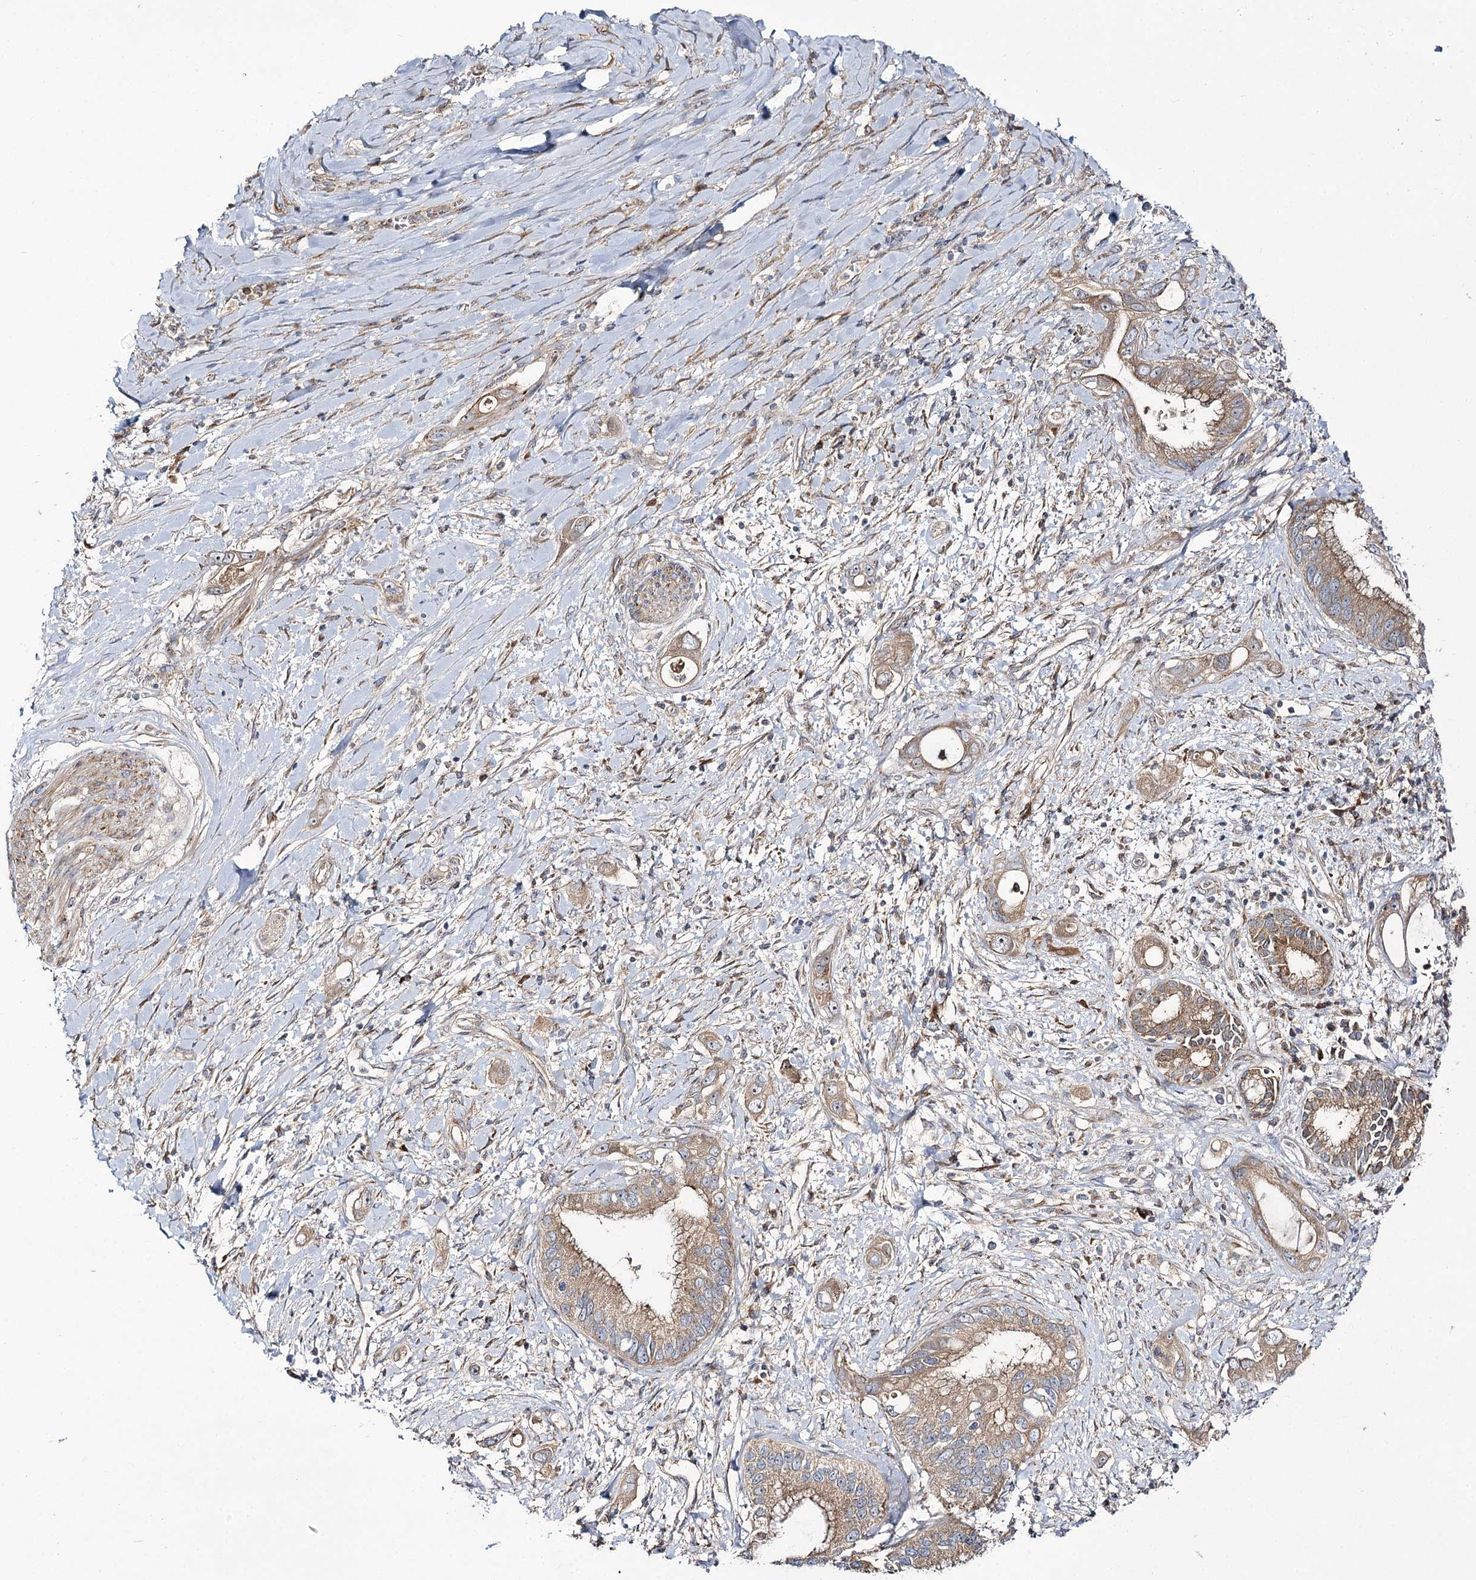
{"staining": {"intensity": "moderate", "quantity": ">75%", "location": "cytoplasmic/membranous"}, "tissue": "pancreatic cancer", "cell_type": "Tumor cells", "image_type": "cancer", "snomed": [{"axis": "morphology", "description": "Inflammation, NOS"}, {"axis": "morphology", "description": "Adenocarcinoma, NOS"}, {"axis": "topography", "description": "Pancreas"}], "caption": "DAB immunohistochemical staining of adenocarcinoma (pancreatic) reveals moderate cytoplasmic/membranous protein positivity in approximately >75% of tumor cells.", "gene": "C11orf80", "patient": {"sex": "female", "age": 56}}